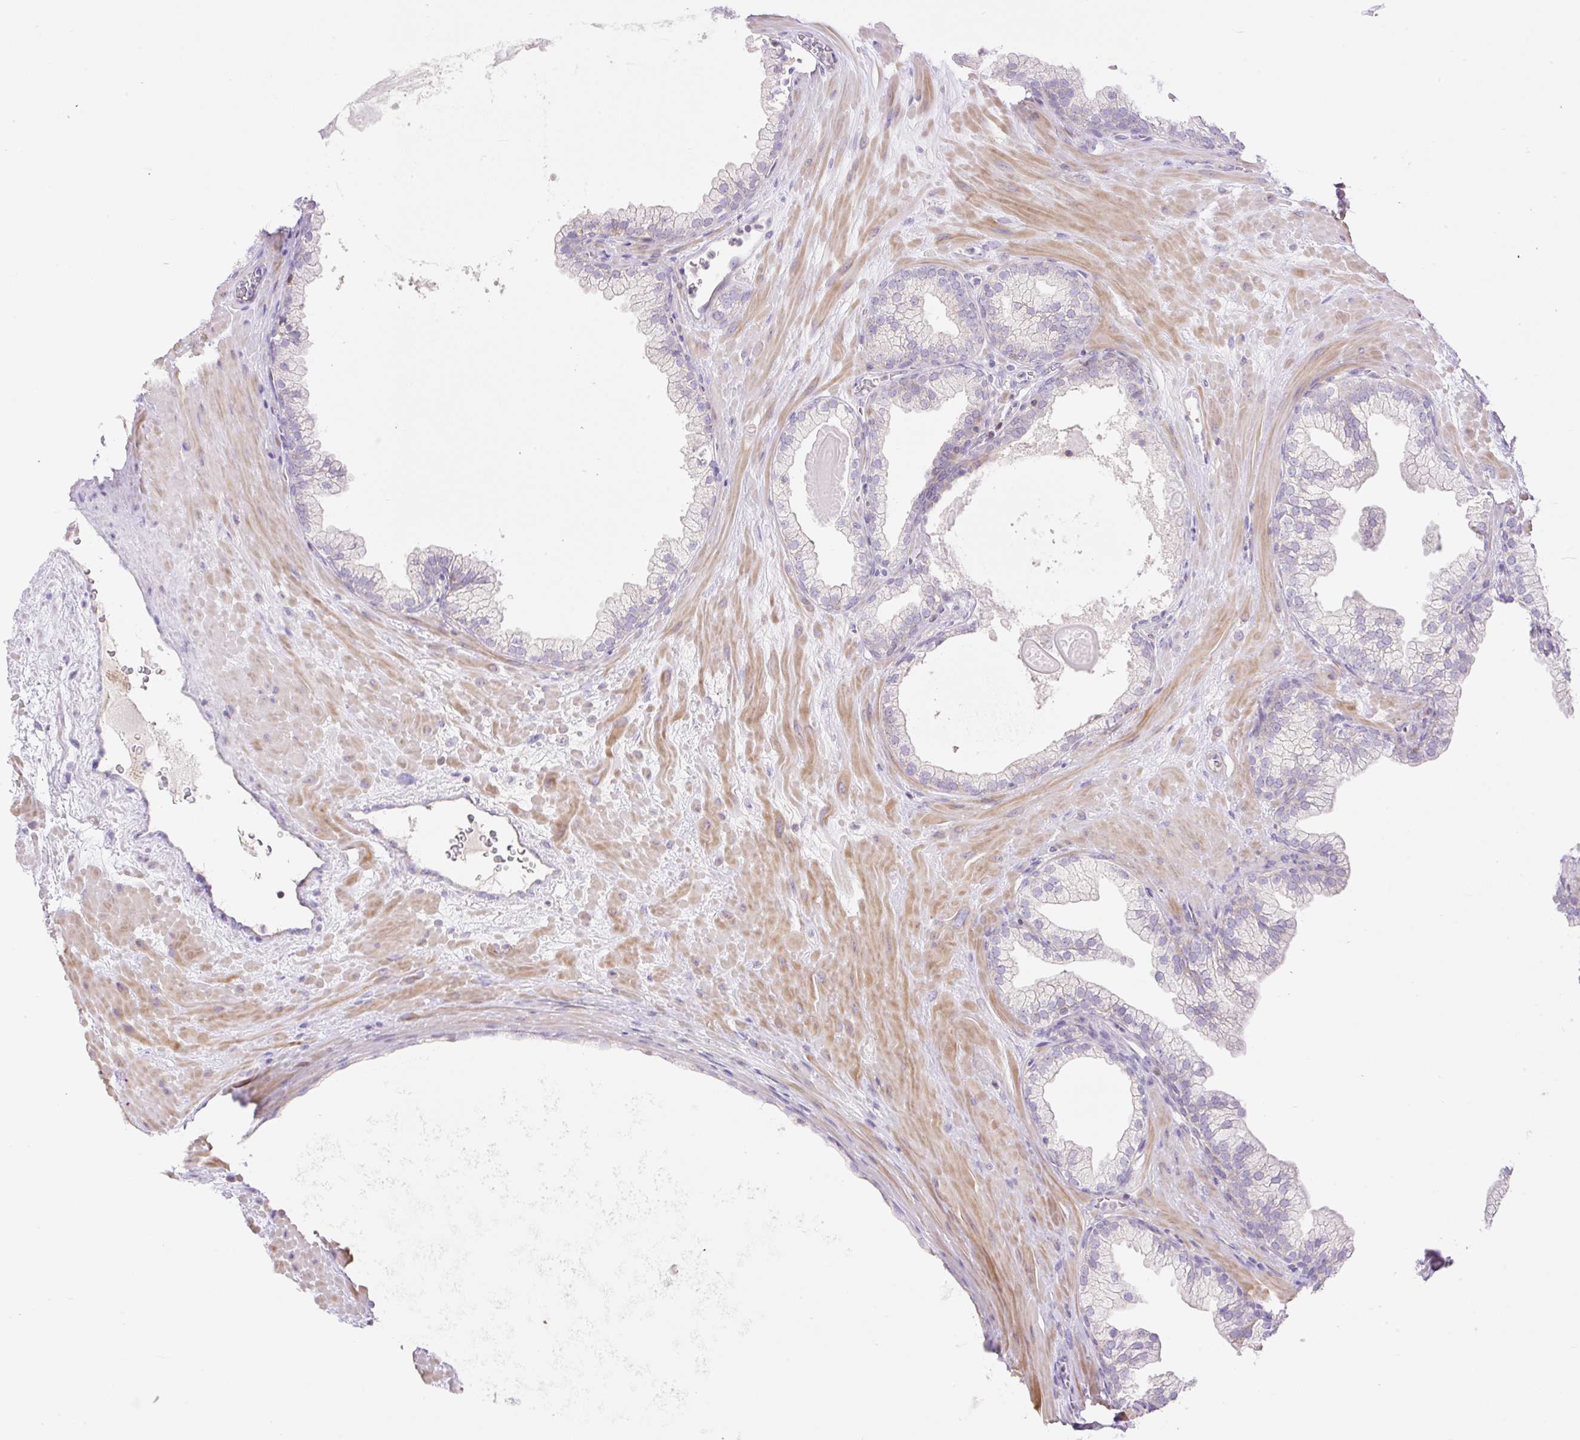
{"staining": {"intensity": "negative", "quantity": "none", "location": "none"}, "tissue": "prostate", "cell_type": "Glandular cells", "image_type": "normal", "snomed": [{"axis": "morphology", "description": "Normal tissue, NOS"}, {"axis": "topography", "description": "Prostate"}, {"axis": "topography", "description": "Peripheral nerve tissue"}], "caption": "Immunohistochemistry photomicrograph of benign prostate stained for a protein (brown), which shows no positivity in glandular cells.", "gene": "VPS25", "patient": {"sex": "male", "age": 61}}